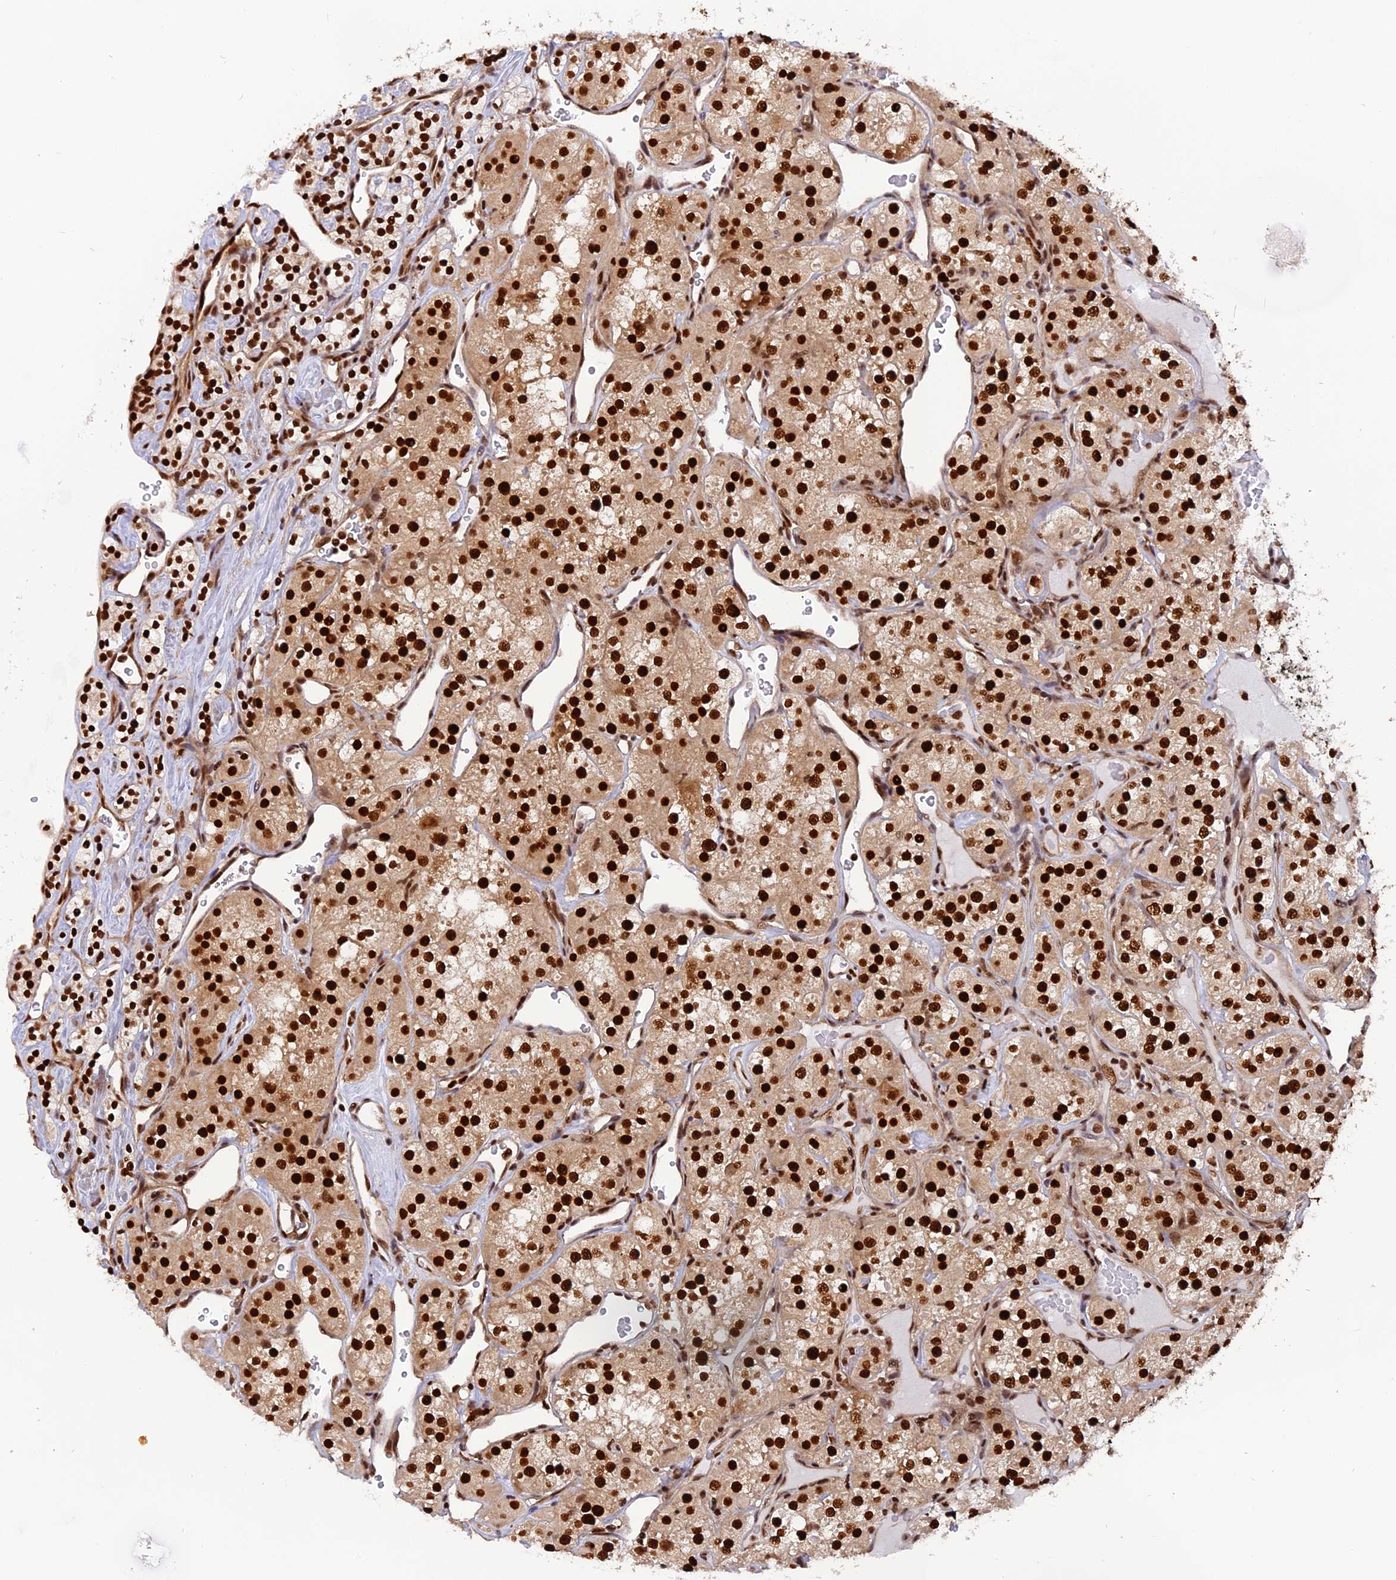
{"staining": {"intensity": "strong", "quantity": ">75%", "location": "nuclear"}, "tissue": "renal cancer", "cell_type": "Tumor cells", "image_type": "cancer", "snomed": [{"axis": "morphology", "description": "Adenocarcinoma, NOS"}, {"axis": "topography", "description": "Kidney"}], "caption": "DAB (3,3'-diaminobenzidine) immunohistochemical staining of renal adenocarcinoma demonstrates strong nuclear protein expression in approximately >75% of tumor cells. Using DAB (brown) and hematoxylin (blue) stains, captured at high magnification using brightfield microscopy.", "gene": "RAMAC", "patient": {"sex": "male", "age": 77}}